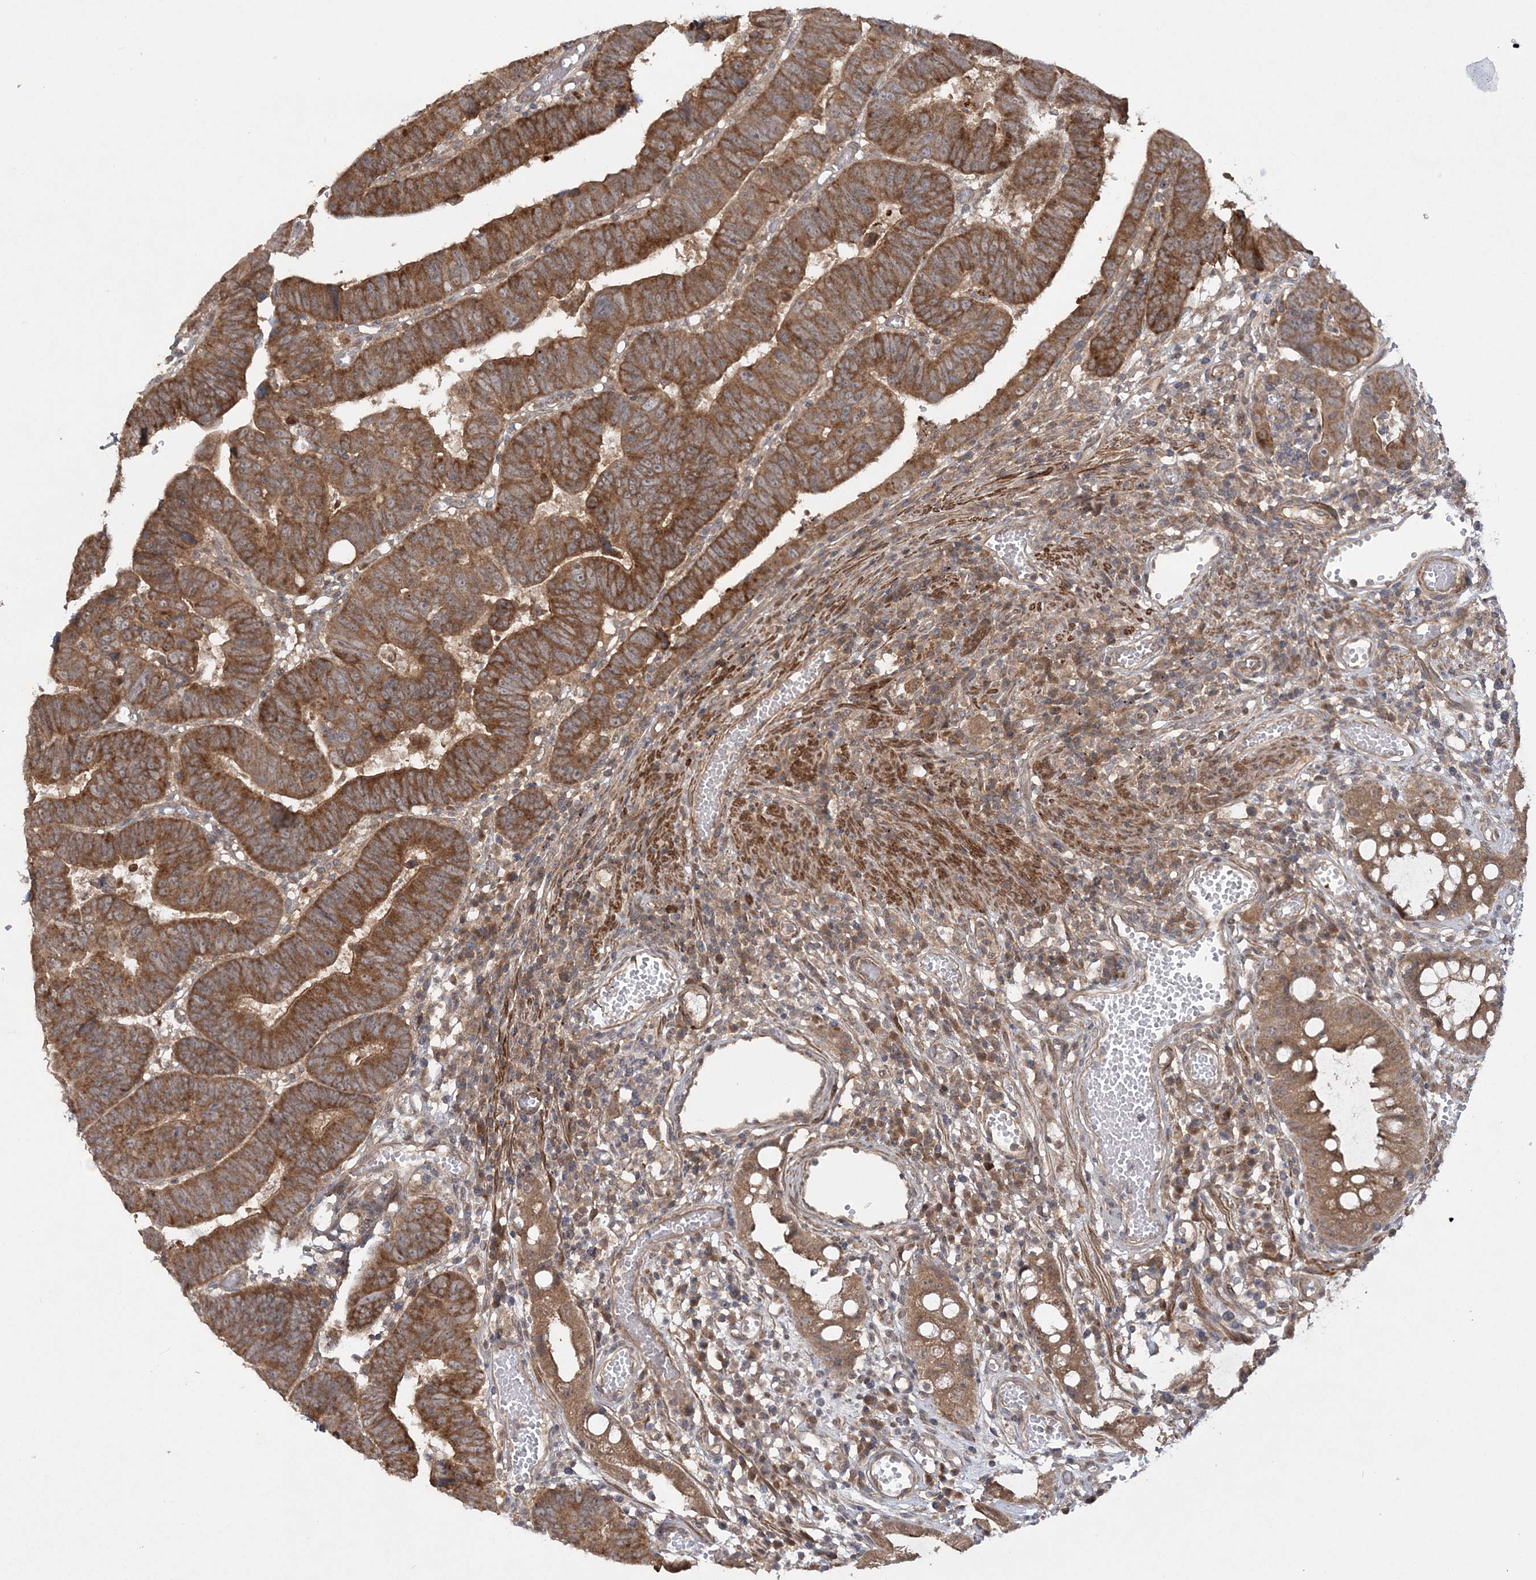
{"staining": {"intensity": "moderate", "quantity": ">75%", "location": "cytoplasmic/membranous"}, "tissue": "colorectal cancer", "cell_type": "Tumor cells", "image_type": "cancer", "snomed": [{"axis": "morphology", "description": "Adenocarcinoma, NOS"}, {"axis": "topography", "description": "Rectum"}], "caption": "There is medium levels of moderate cytoplasmic/membranous positivity in tumor cells of colorectal cancer (adenocarcinoma), as demonstrated by immunohistochemical staining (brown color).", "gene": "MOCS2", "patient": {"sex": "female", "age": 65}}